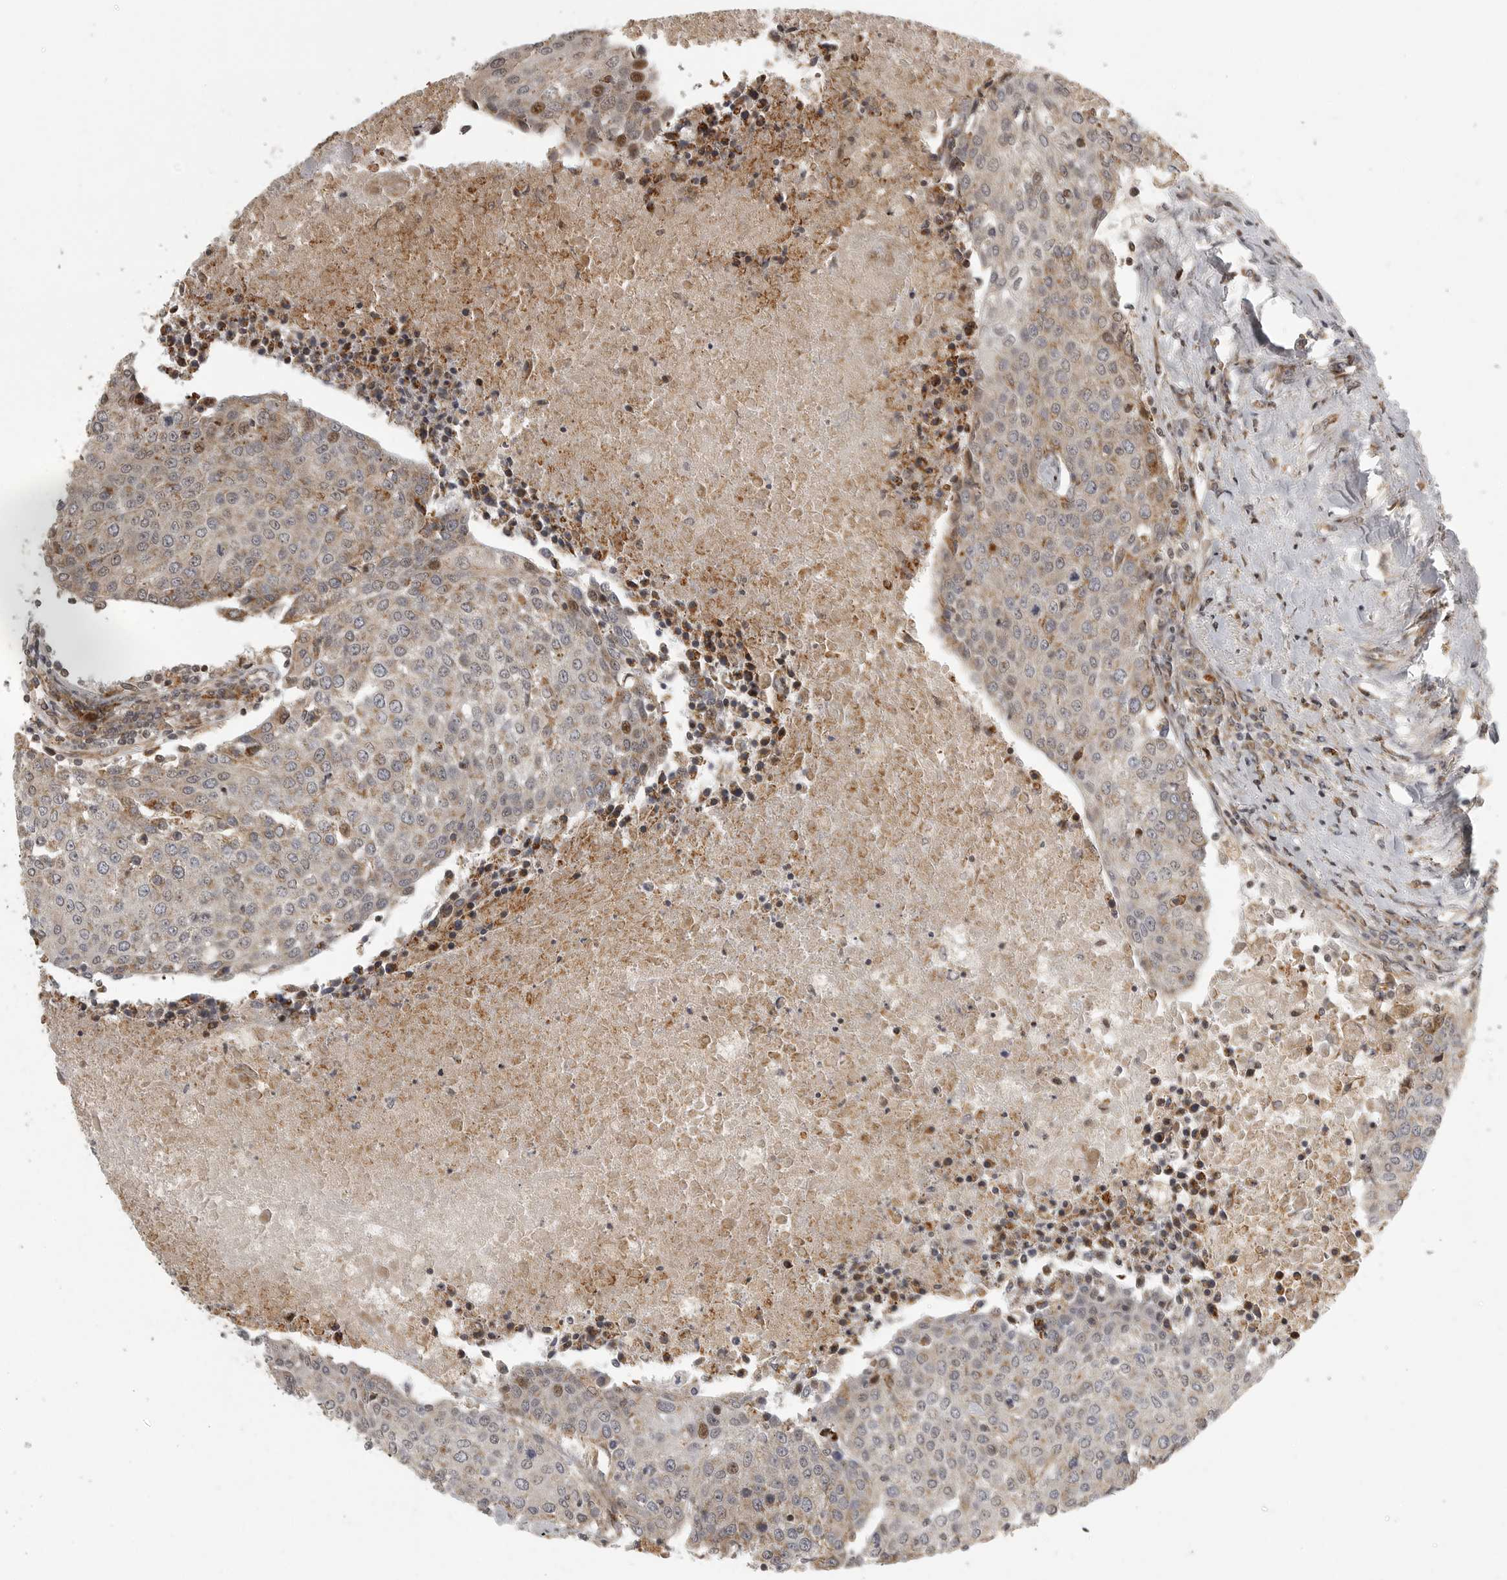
{"staining": {"intensity": "moderate", "quantity": "<25%", "location": "cytoplasmic/membranous,nuclear"}, "tissue": "urothelial cancer", "cell_type": "Tumor cells", "image_type": "cancer", "snomed": [{"axis": "morphology", "description": "Urothelial carcinoma, High grade"}, {"axis": "topography", "description": "Urinary bladder"}], "caption": "High-grade urothelial carcinoma stained with DAB (3,3'-diaminobenzidine) IHC displays low levels of moderate cytoplasmic/membranous and nuclear expression in approximately <25% of tumor cells.", "gene": "NARS2", "patient": {"sex": "female", "age": 85}}